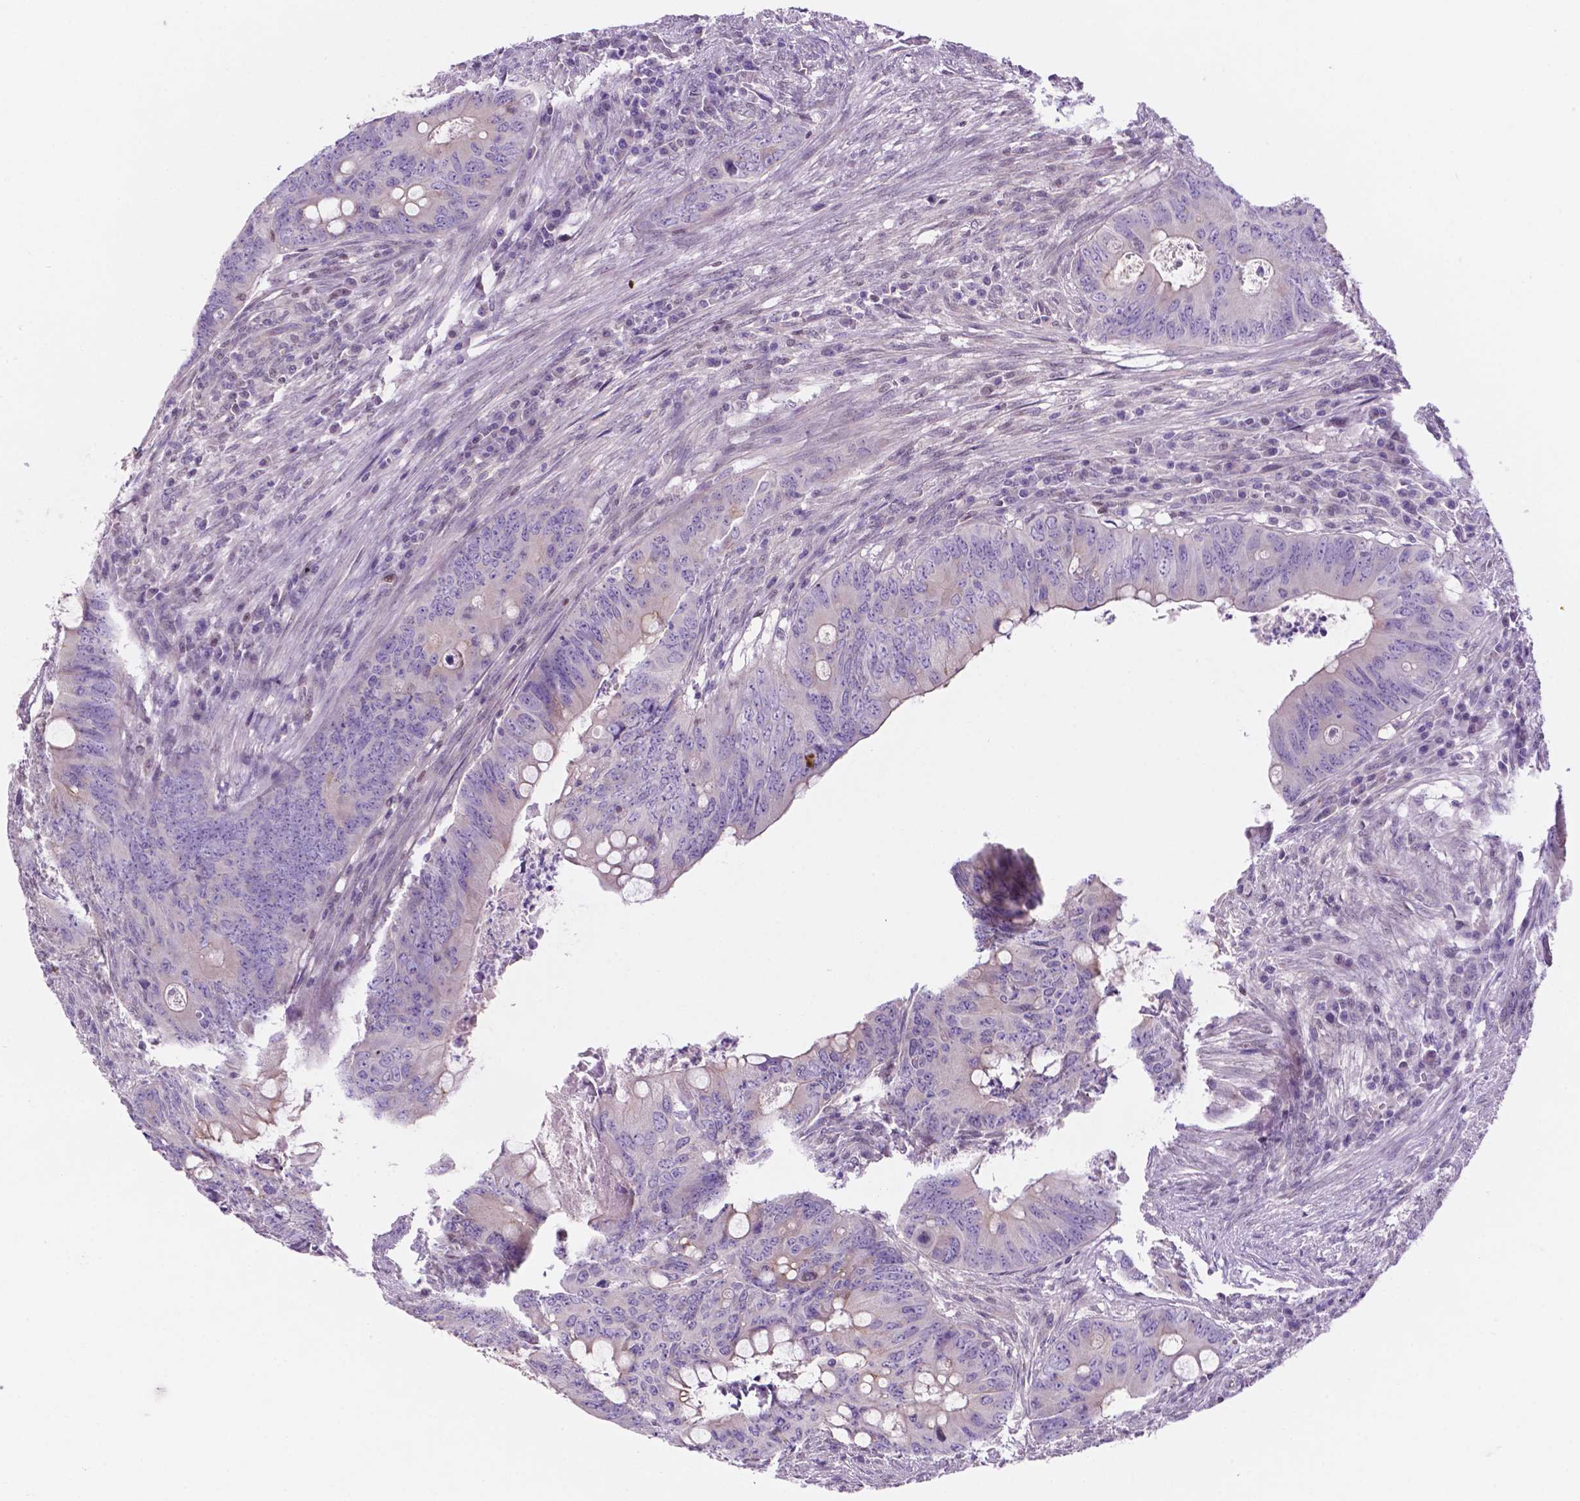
{"staining": {"intensity": "weak", "quantity": "<25%", "location": "cytoplasmic/membranous"}, "tissue": "colorectal cancer", "cell_type": "Tumor cells", "image_type": "cancer", "snomed": [{"axis": "morphology", "description": "Adenocarcinoma, NOS"}, {"axis": "topography", "description": "Colon"}], "caption": "Adenocarcinoma (colorectal) stained for a protein using immunohistochemistry (IHC) reveals no positivity tumor cells.", "gene": "FAM50B", "patient": {"sex": "female", "age": 74}}